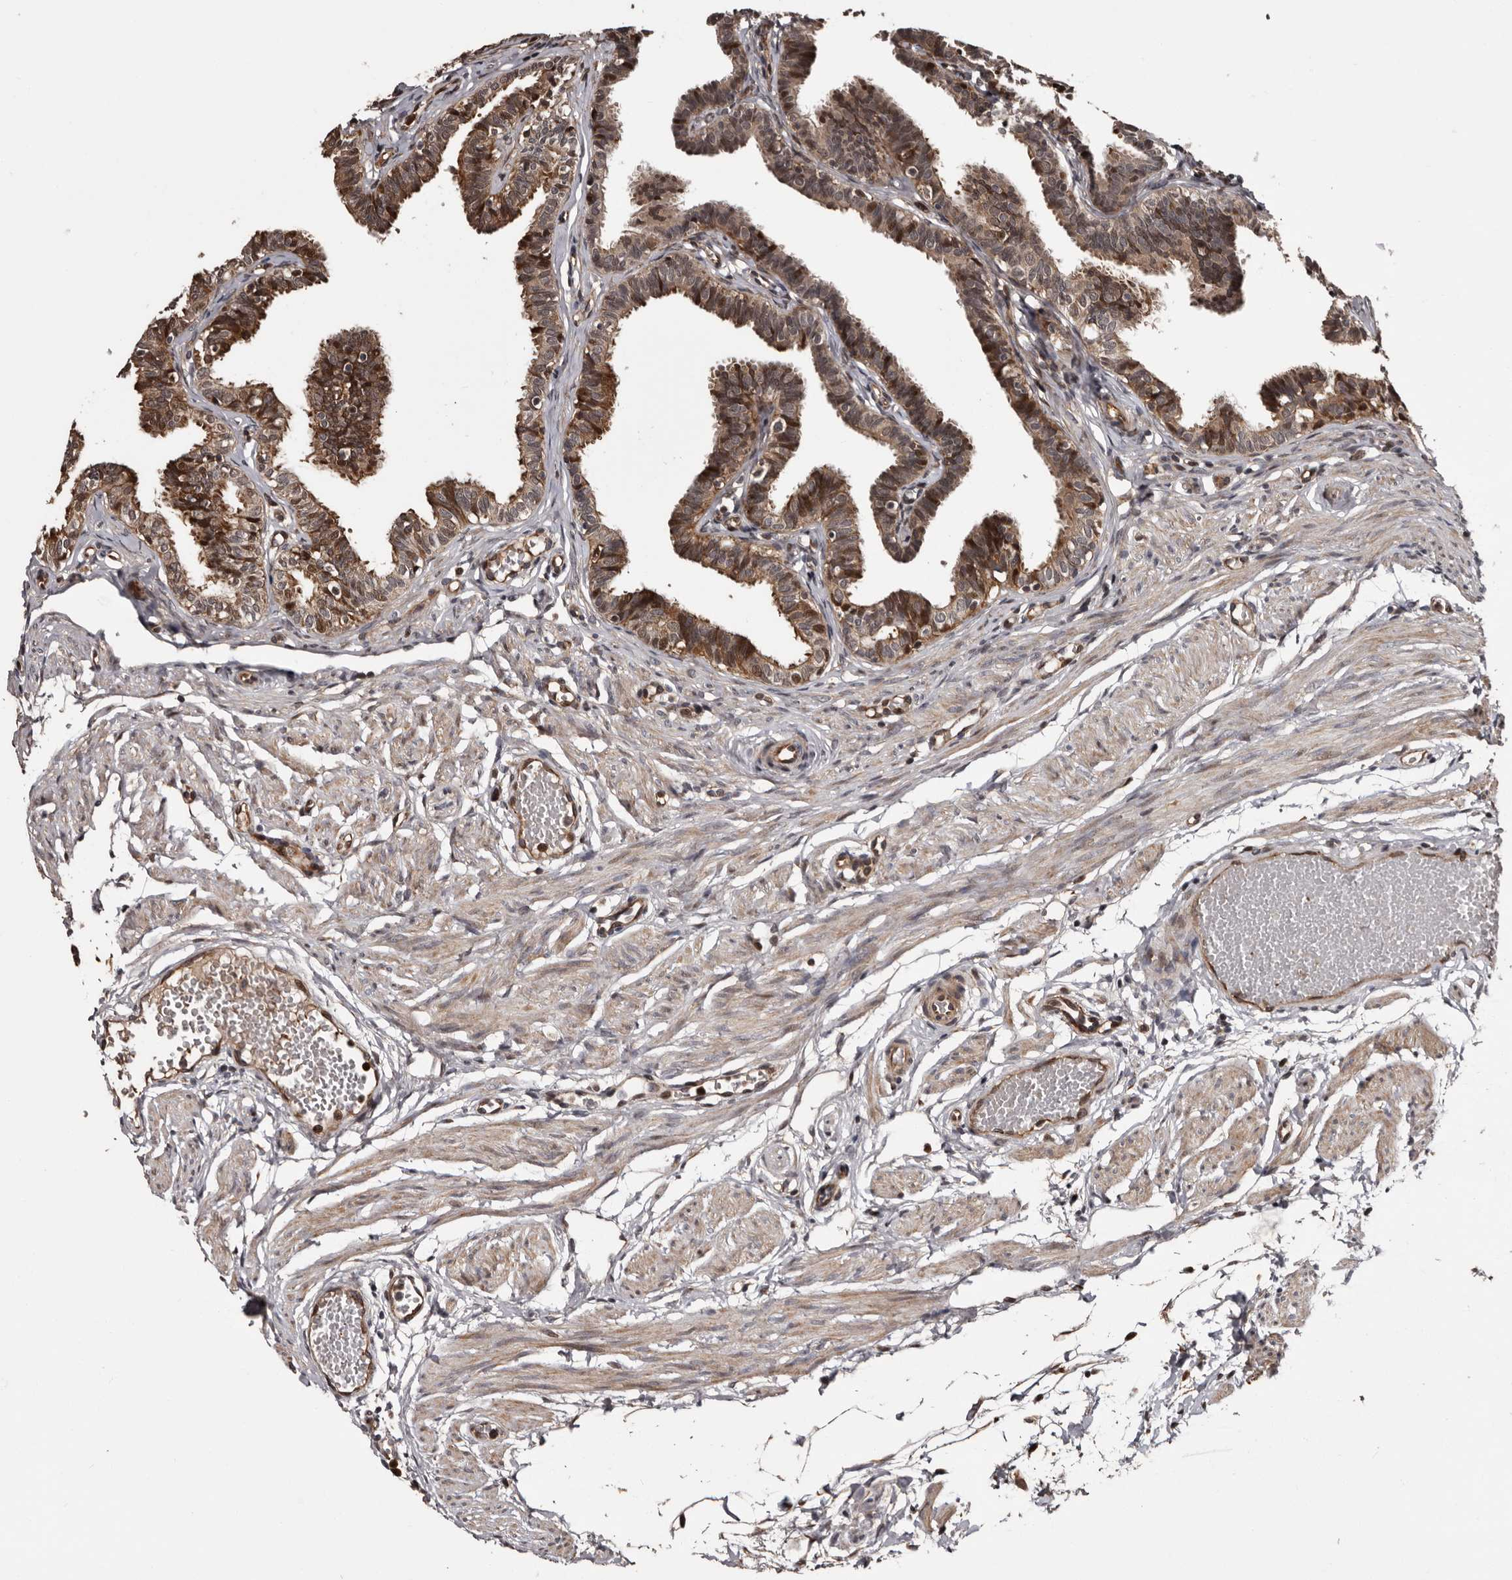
{"staining": {"intensity": "moderate", "quantity": ">75%", "location": "cytoplasmic/membranous,nuclear"}, "tissue": "fallopian tube", "cell_type": "Glandular cells", "image_type": "normal", "snomed": [{"axis": "morphology", "description": "Normal tissue, NOS"}, {"axis": "topography", "description": "Fallopian tube"}, {"axis": "topography", "description": "Ovary"}], "caption": "Brown immunohistochemical staining in benign human fallopian tube demonstrates moderate cytoplasmic/membranous,nuclear positivity in approximately >75% of glandular cells. The protein of interest is shown in brown color, while the nuclei are stained blue.", "gene": "SERTAD4", "patient": {"sex": "female", "age": 23}}